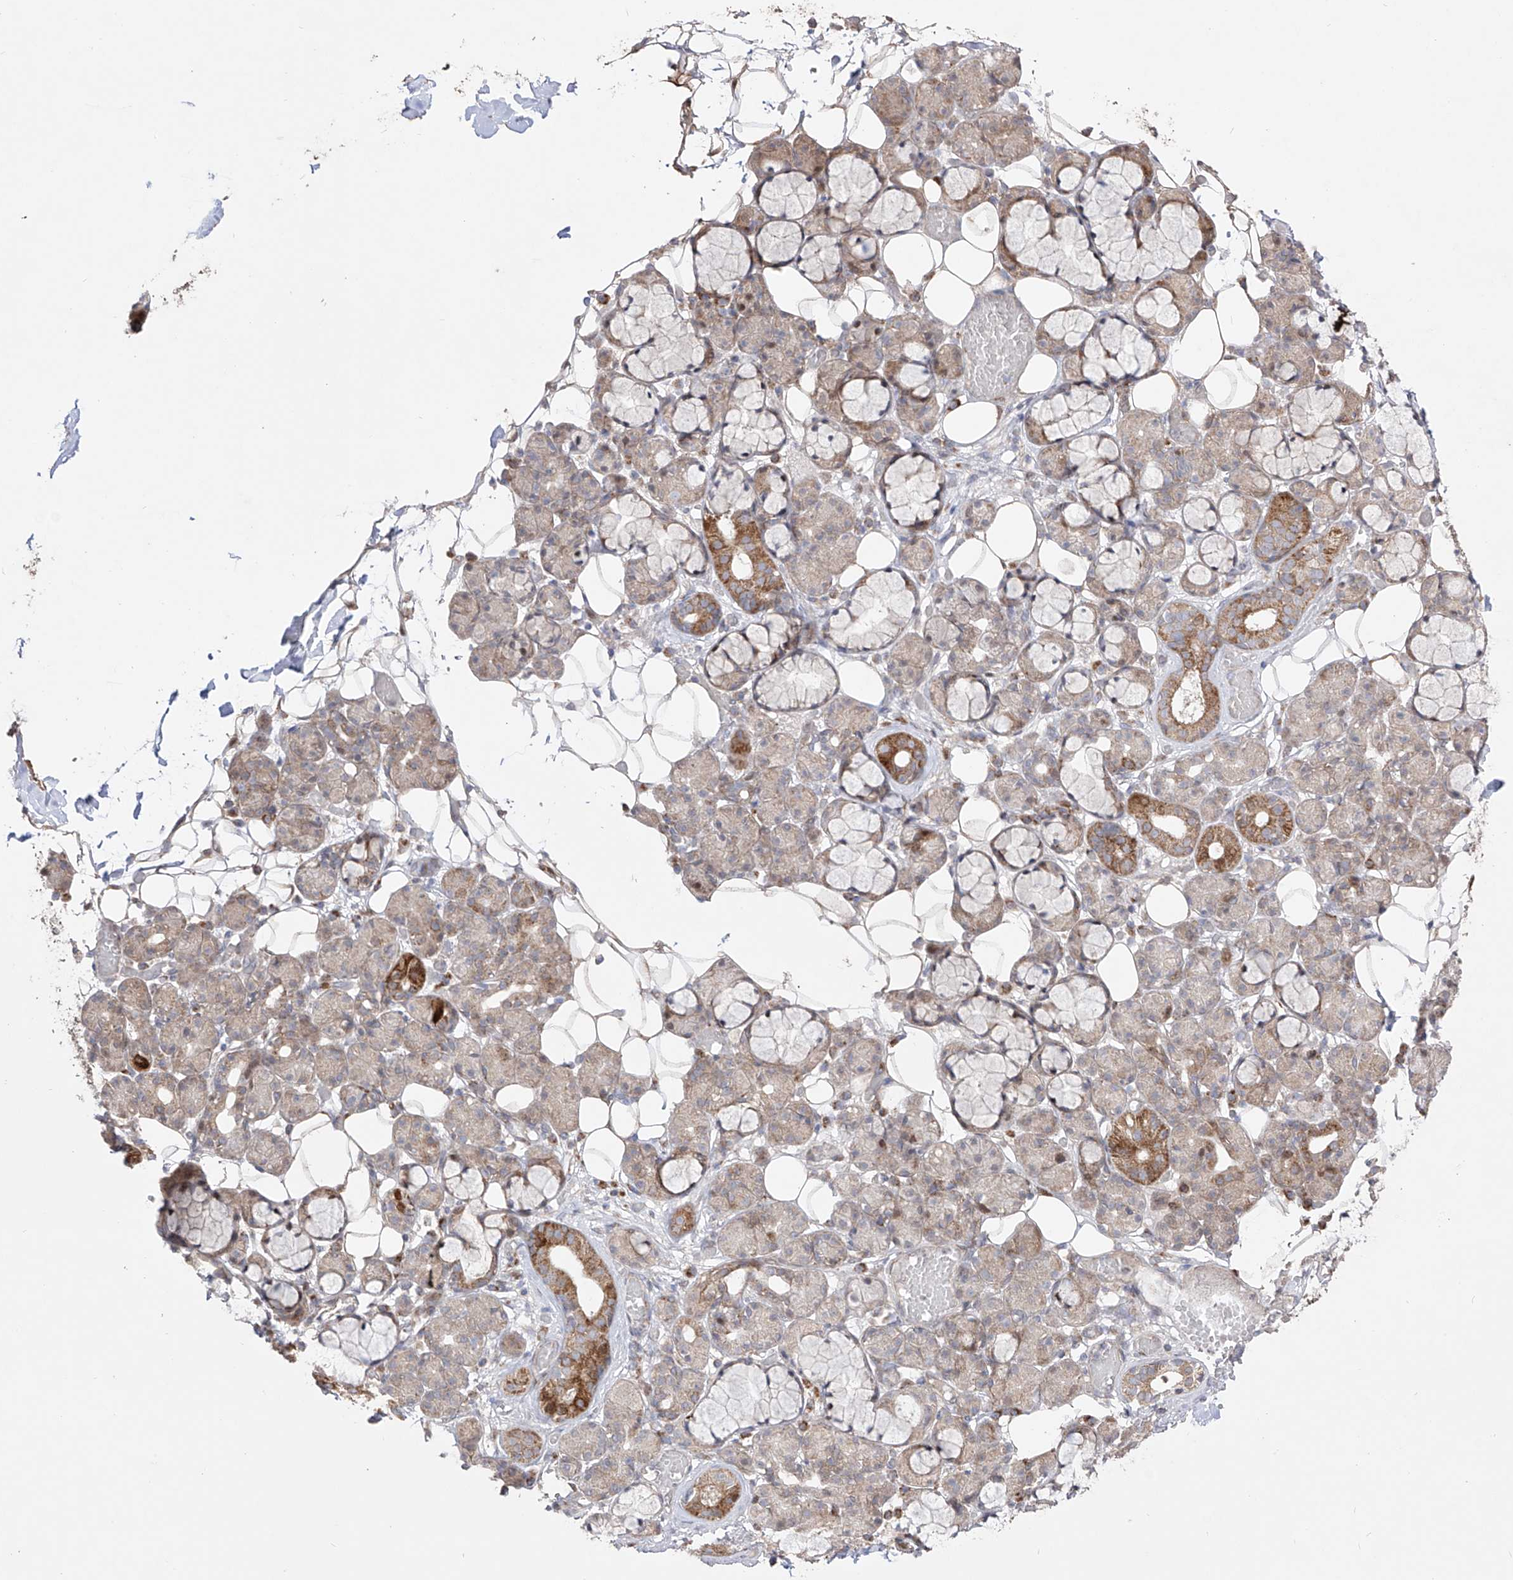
{"staining": {"intensity": "moderate", "quantity": "25%-75%", "location": "cytoplasmic/membranous,nuclear"}, "tissue": "salivary gland", "cell_type": "Glandular cells", "image_type": "normal", "snomed": [{"axis": "morphology", "description": "Normal tissue, NOS"}, {"axis": "topography", "description": "Salivary gland"}], "caption": "Benign salivary gland reveals moderate cytoplasmic/membranous,nuclear positivity in about 25%-75% of glandular cells.", "gene": "YKT6", "patient": {"sex": "male", "age": 63}}